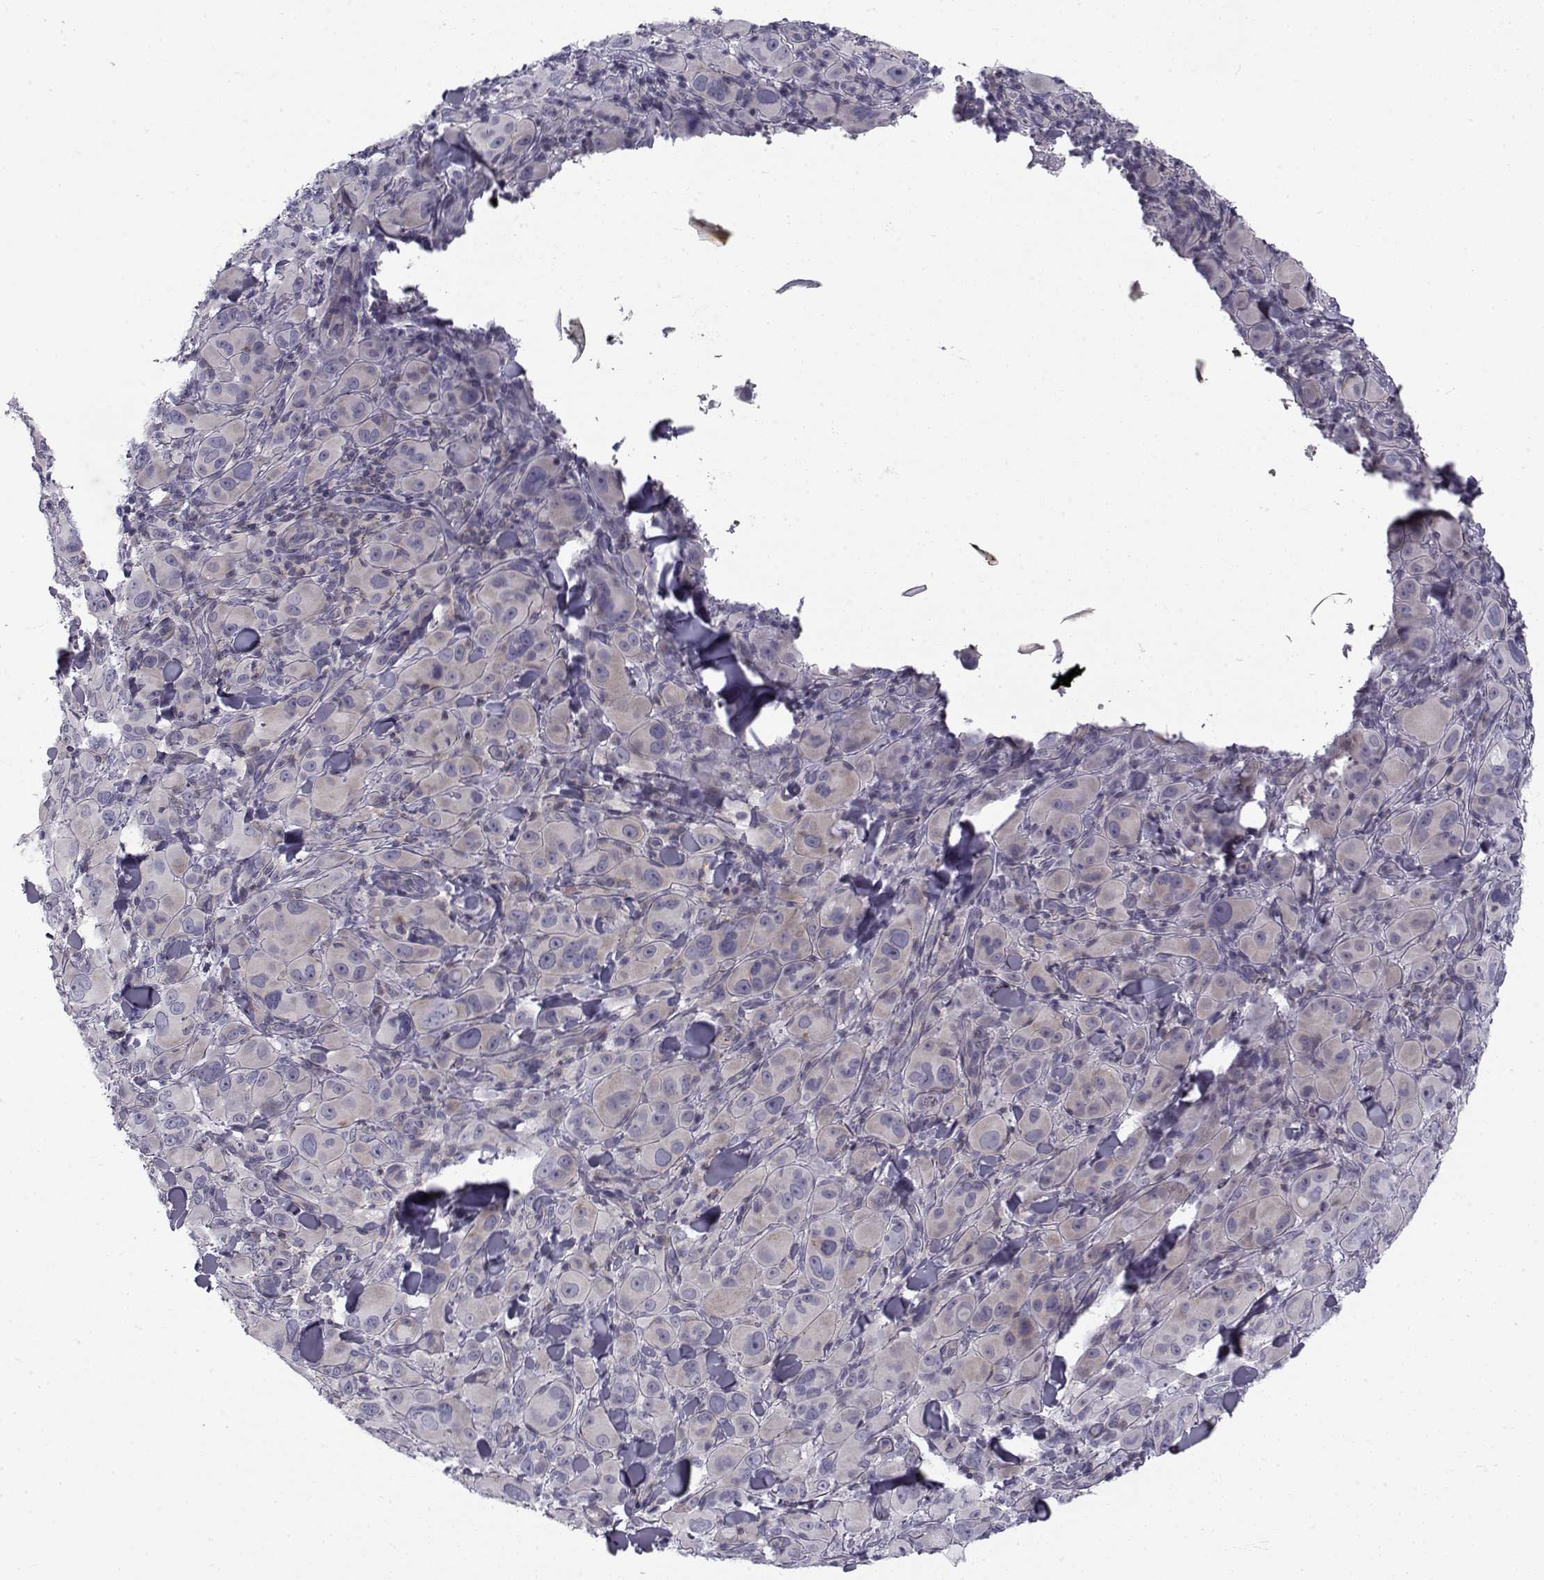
{"staining": {"intensity": "negative", "quantity": "none", "location": "none"}, "tissue": "melanoma", "cell_type": "Tumor cells", "image_type": "cancer", "snomed": [{"axis": "morphology", "description": "Malignant melanoma, NOS"}, {"axis": "topography", "description": "Skin"}], "caption": "Tumor cells are negative for protein expression in human melanoma.", "gene": "LRRC27", "patient": {"sex": "female", "age": 87}}